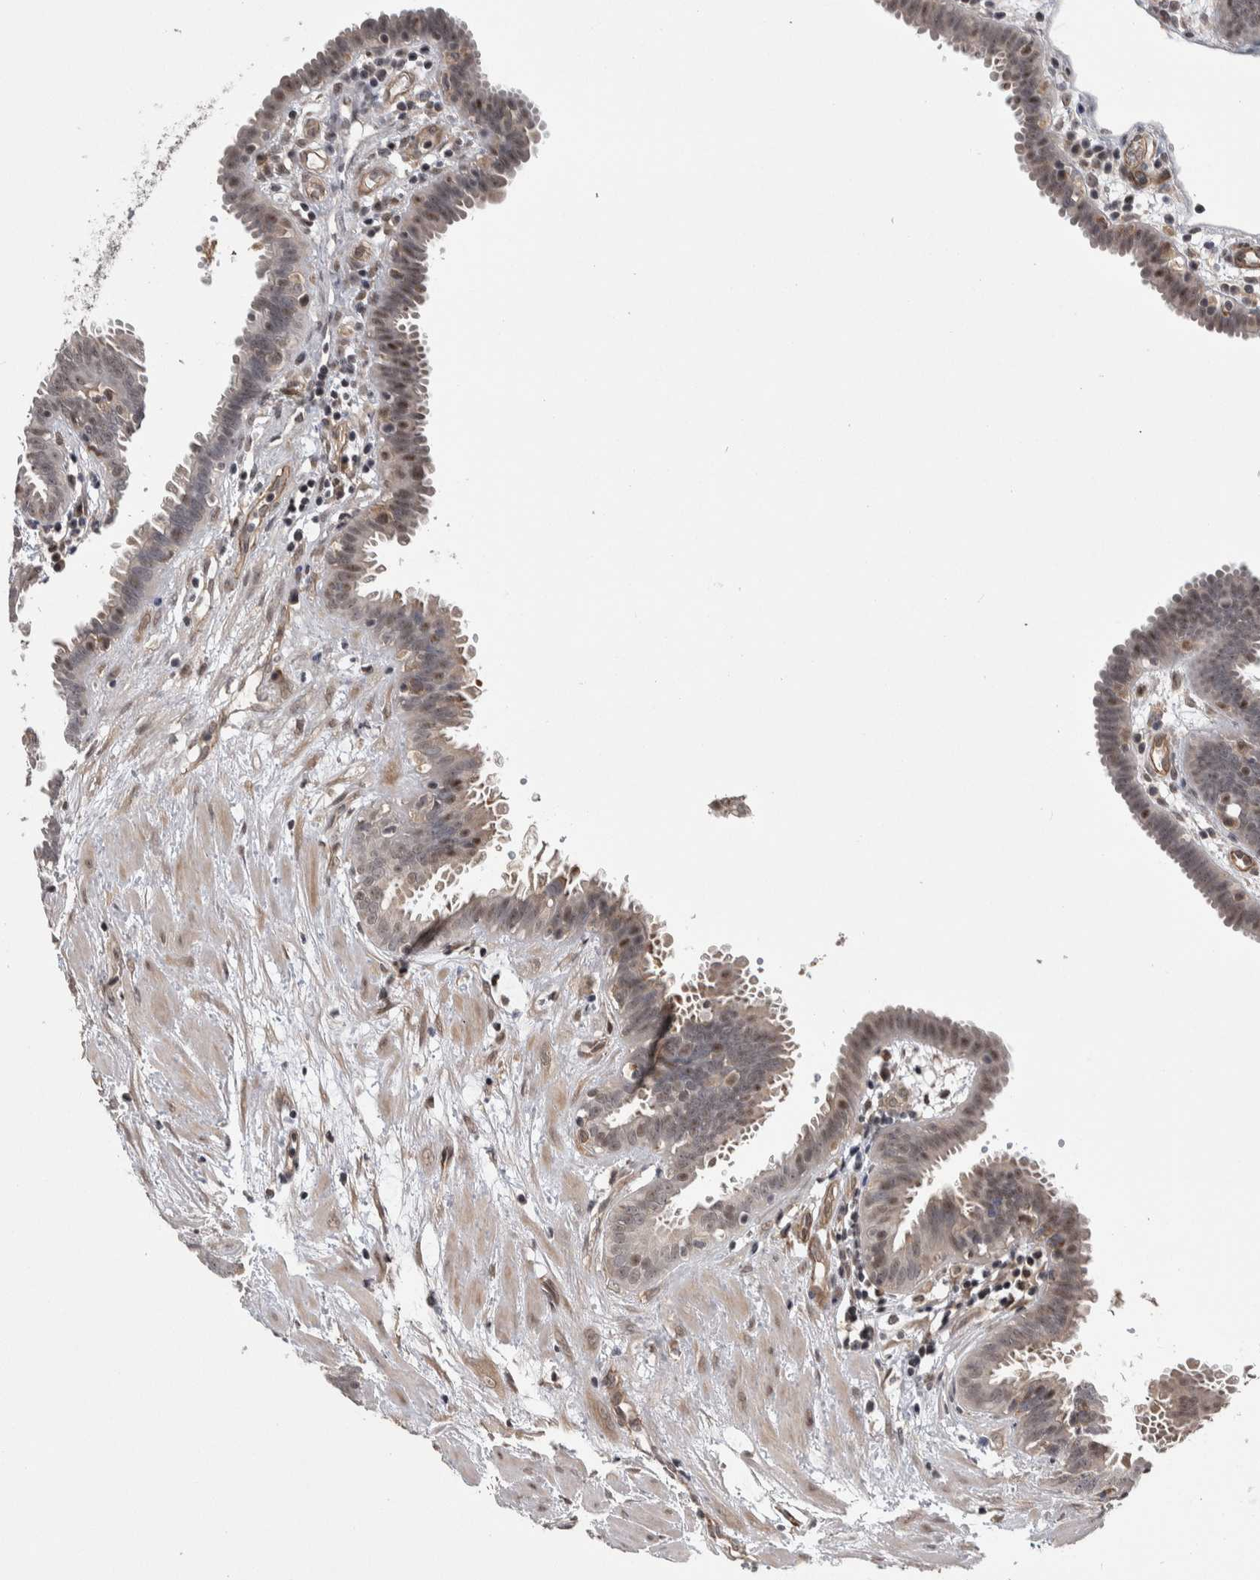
{"staining": {"intensity": "weak", "quantity": "25%-75%", "location": "nuclear"}, "tissue": "fallopian tube", "cell_type": "Glandular cells", "image_type": "normal", "snomed": [{"axis": "morphology", "description": "Normal tissue, NOS"}, {"axis": "topography", "description": "Fallopian tube"}, {"axis": "topography", "description": "Placenta"}], "caption": "Glandular cells exhibit weak nuclear staining in about 25%-75% of cells in unremarkable fallopian tube.", "gene": "PRDM4", "patient": {"sex": "female", "age": 32}}